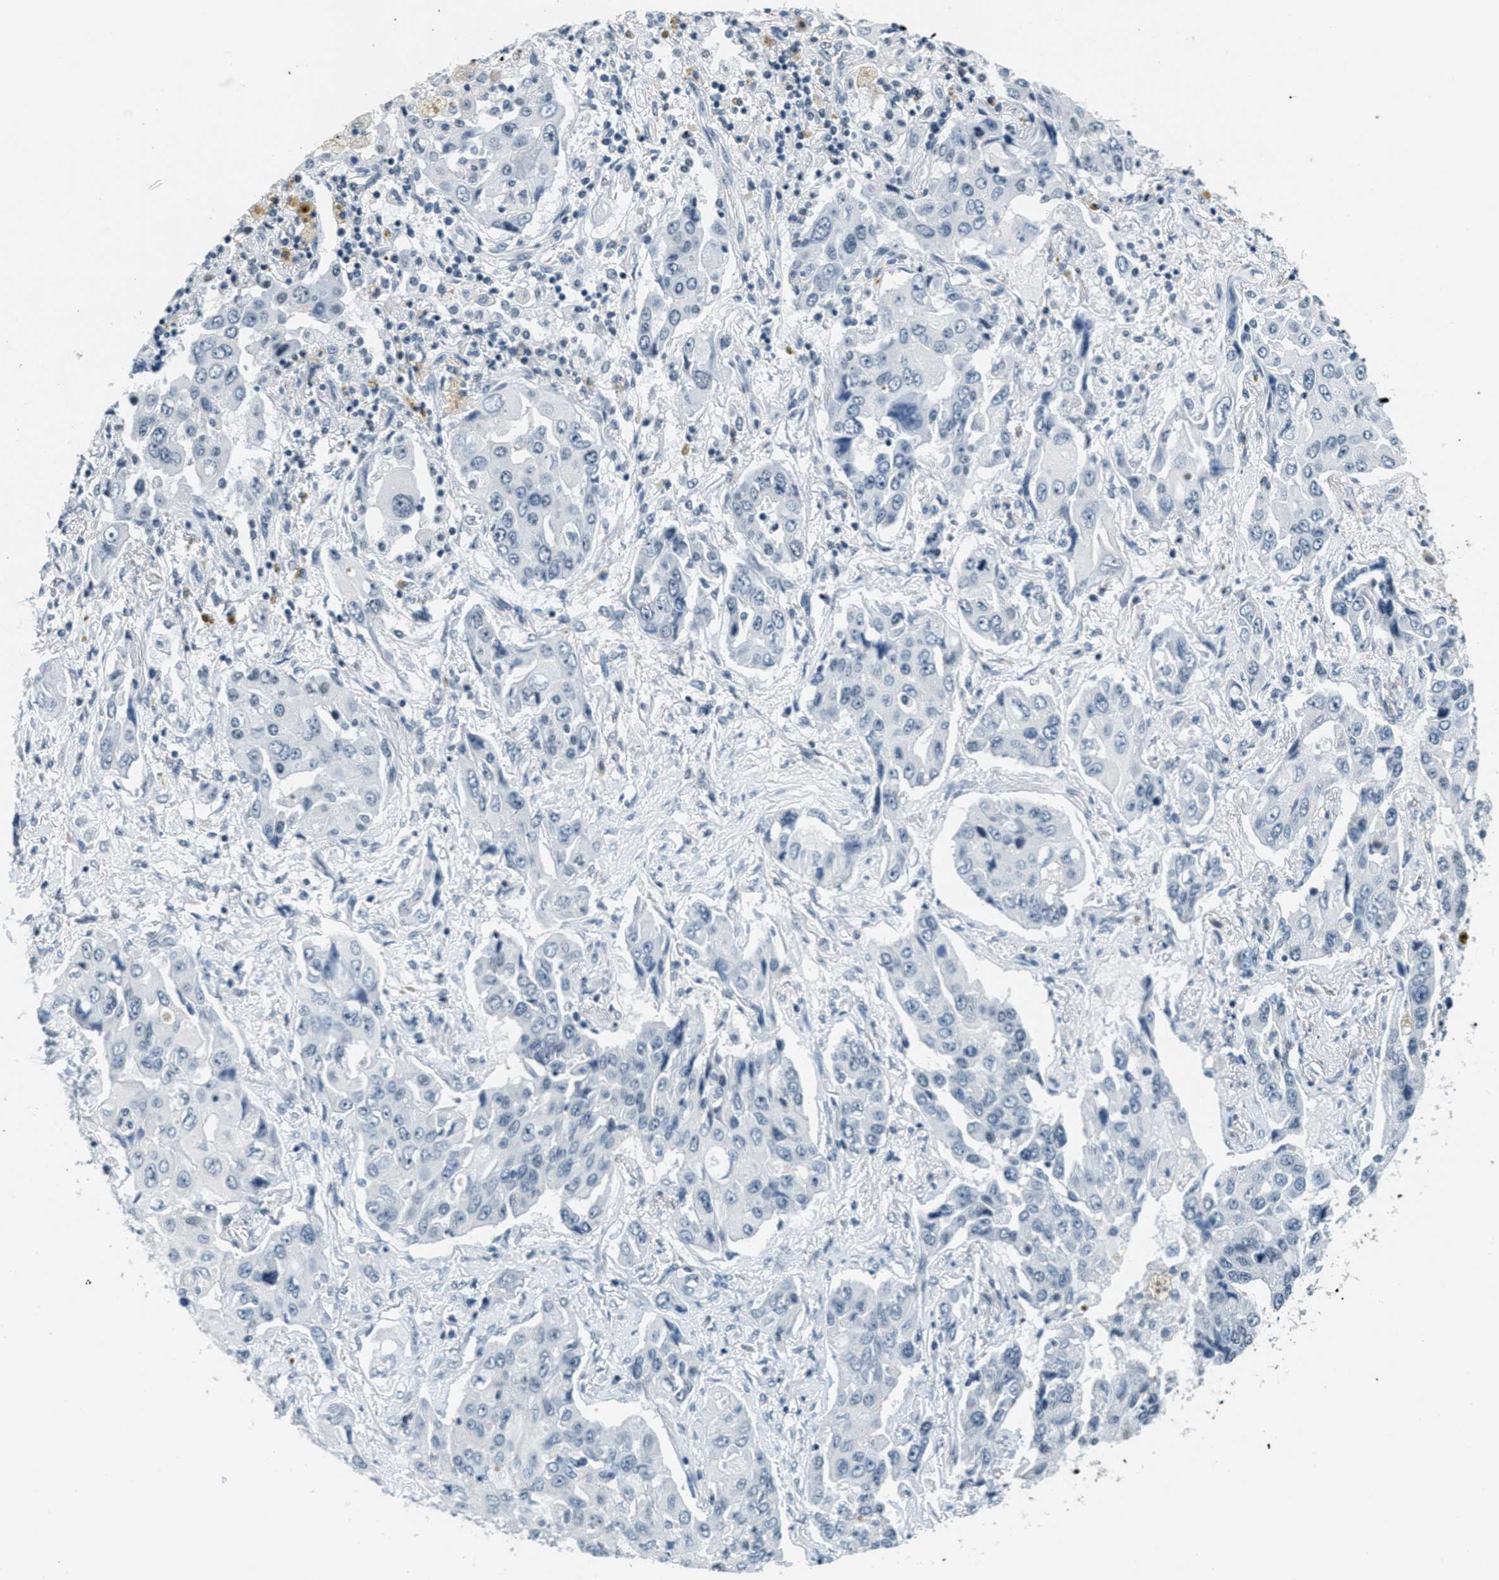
{"staining": {"intensity": "negative", "quantity": "none", "location": "none"}, "tissue": "lung cancer", "cell_type": "Tumor cells", "image_type": "cancer", "snomed": [{"axis": "morphology", "description": "Adenocarcinoma, NOS"}, {"axis": "topography", "description": "Lung"}], "caption": "Tumor cells are negative for protein expression in human lung cancer (adenocarcinoma). (Brightfield microscopy of DAB (3,3'-diaminobenzidine) IHC at high magnification).", "gene": "CA4", "patient": {"sex": "female", "age": 65}}